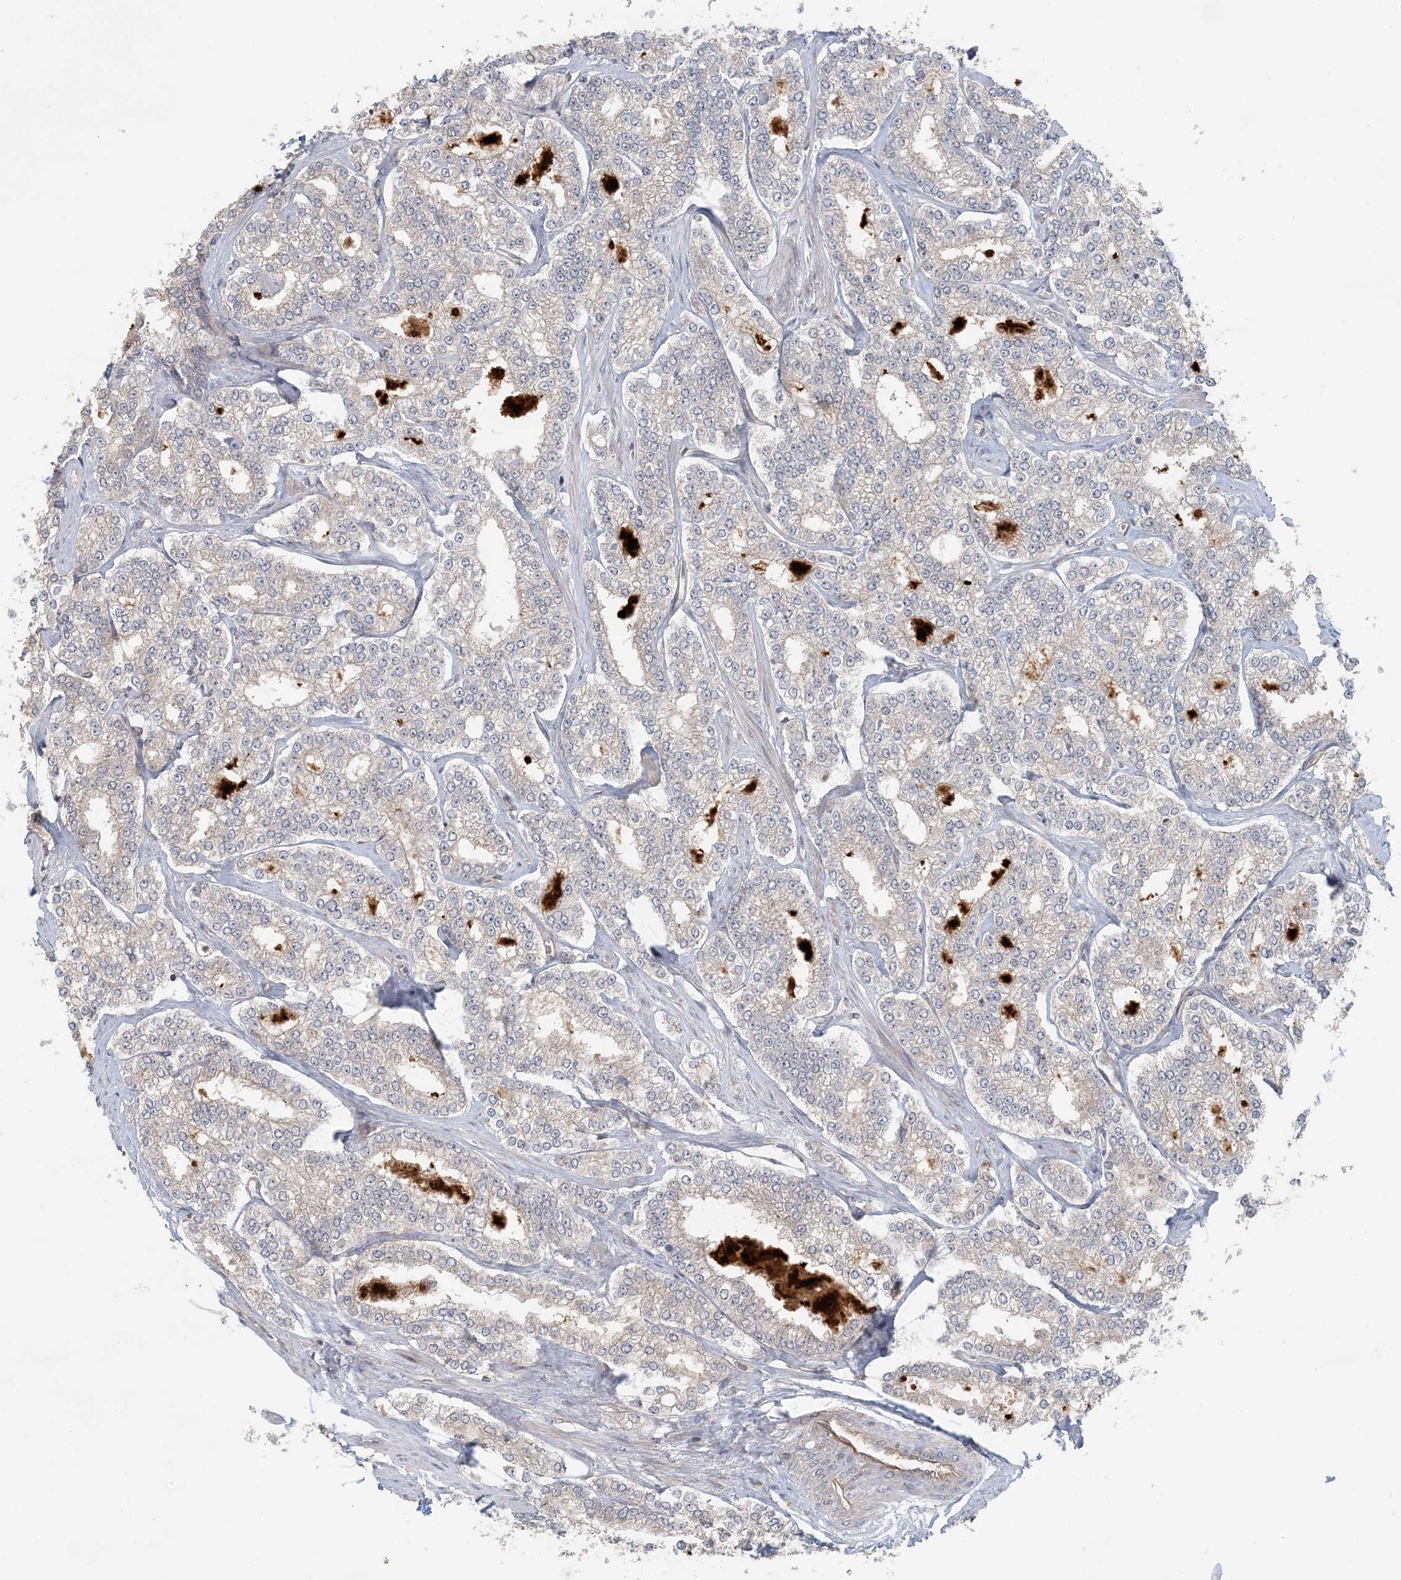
{"staining": {"intensity": "negative", "quantity": "none", "location": "none"}, "tissue": "prostate cancer", "cell_type": "Tumor cells", "image_type": "cancer", "snomed": [{"axis": "morphology", "description": "Normal tissue, NOS"}, {"axis": "morphology", "description": "Adenocarcinoma, High grade"}, {"axis": "topography", "description": "Prostate"}], "caption": "There is no significant expression in tumor cells of prostate cancer (high-grade adenocarcinoma). The staining is performed using DAB brown chromogen with nuclei counter-stained in using hematoxylin.", "gene": "OBI1", "patient": {"sex": "male", "age": 83}}